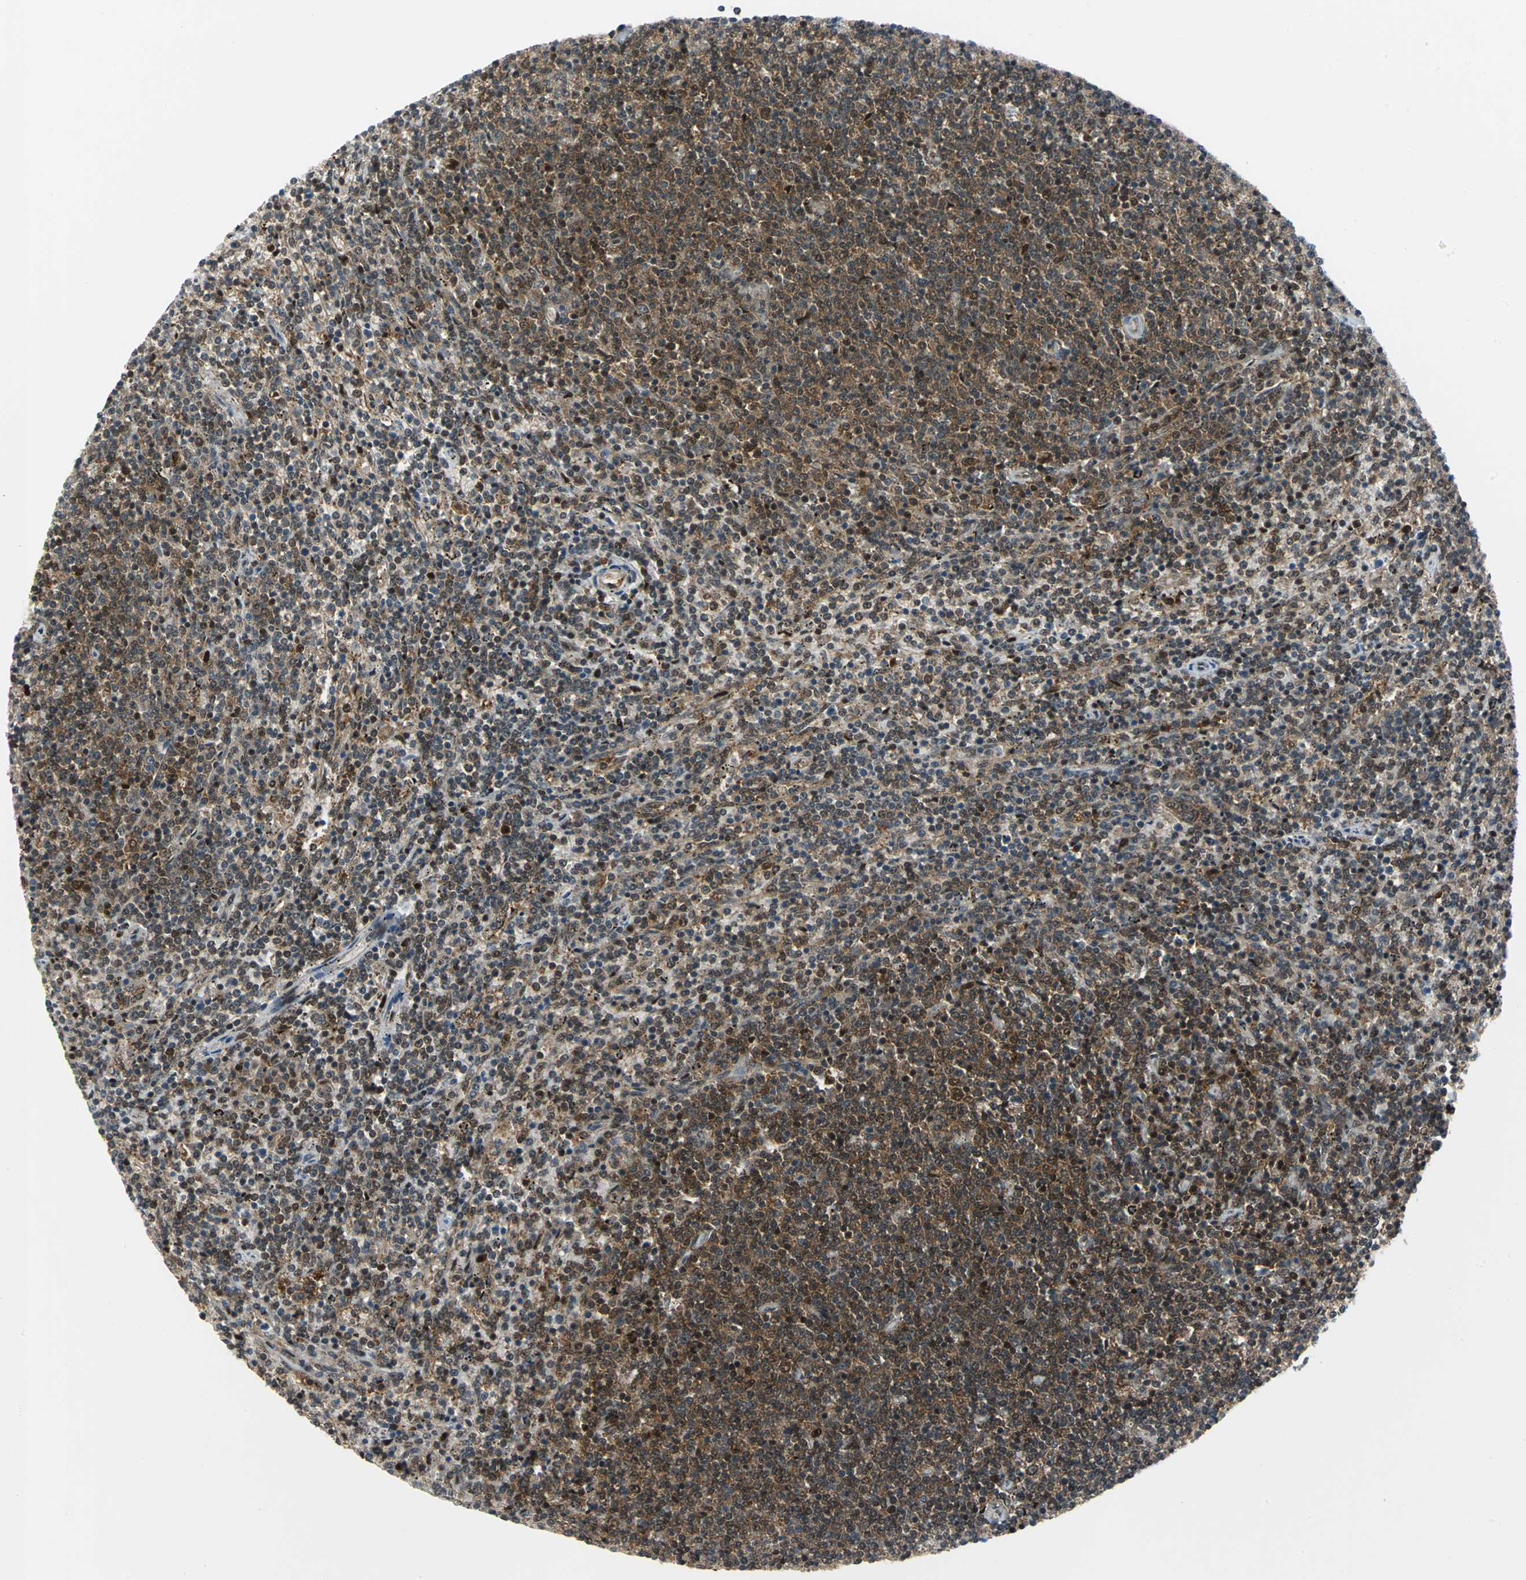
{"staining": {"intensity": "moderate", "quantity": "25%-75%", "location": "cytoplasmic/membranous,nuclear"}, "tissue": "lymphoma", "cell_type": "Tumor cells", "image_type": "cancer", "snomed": [{"axis": "morphology", "description": "Malignant lymphoma, non-Hodgkin's type, Low grade"}, {"axis": "topography", "description": "Spleen"}], "caption": "The histopathology image shows immunohistochemical staining of lymphoma. There is moderate cytoplasmic/membranous and nuclear staining is identified in approximately 25%-75% of tumor cells.", "gene": "PSMA4", "patient": {"sex": "female", "age": 50}}